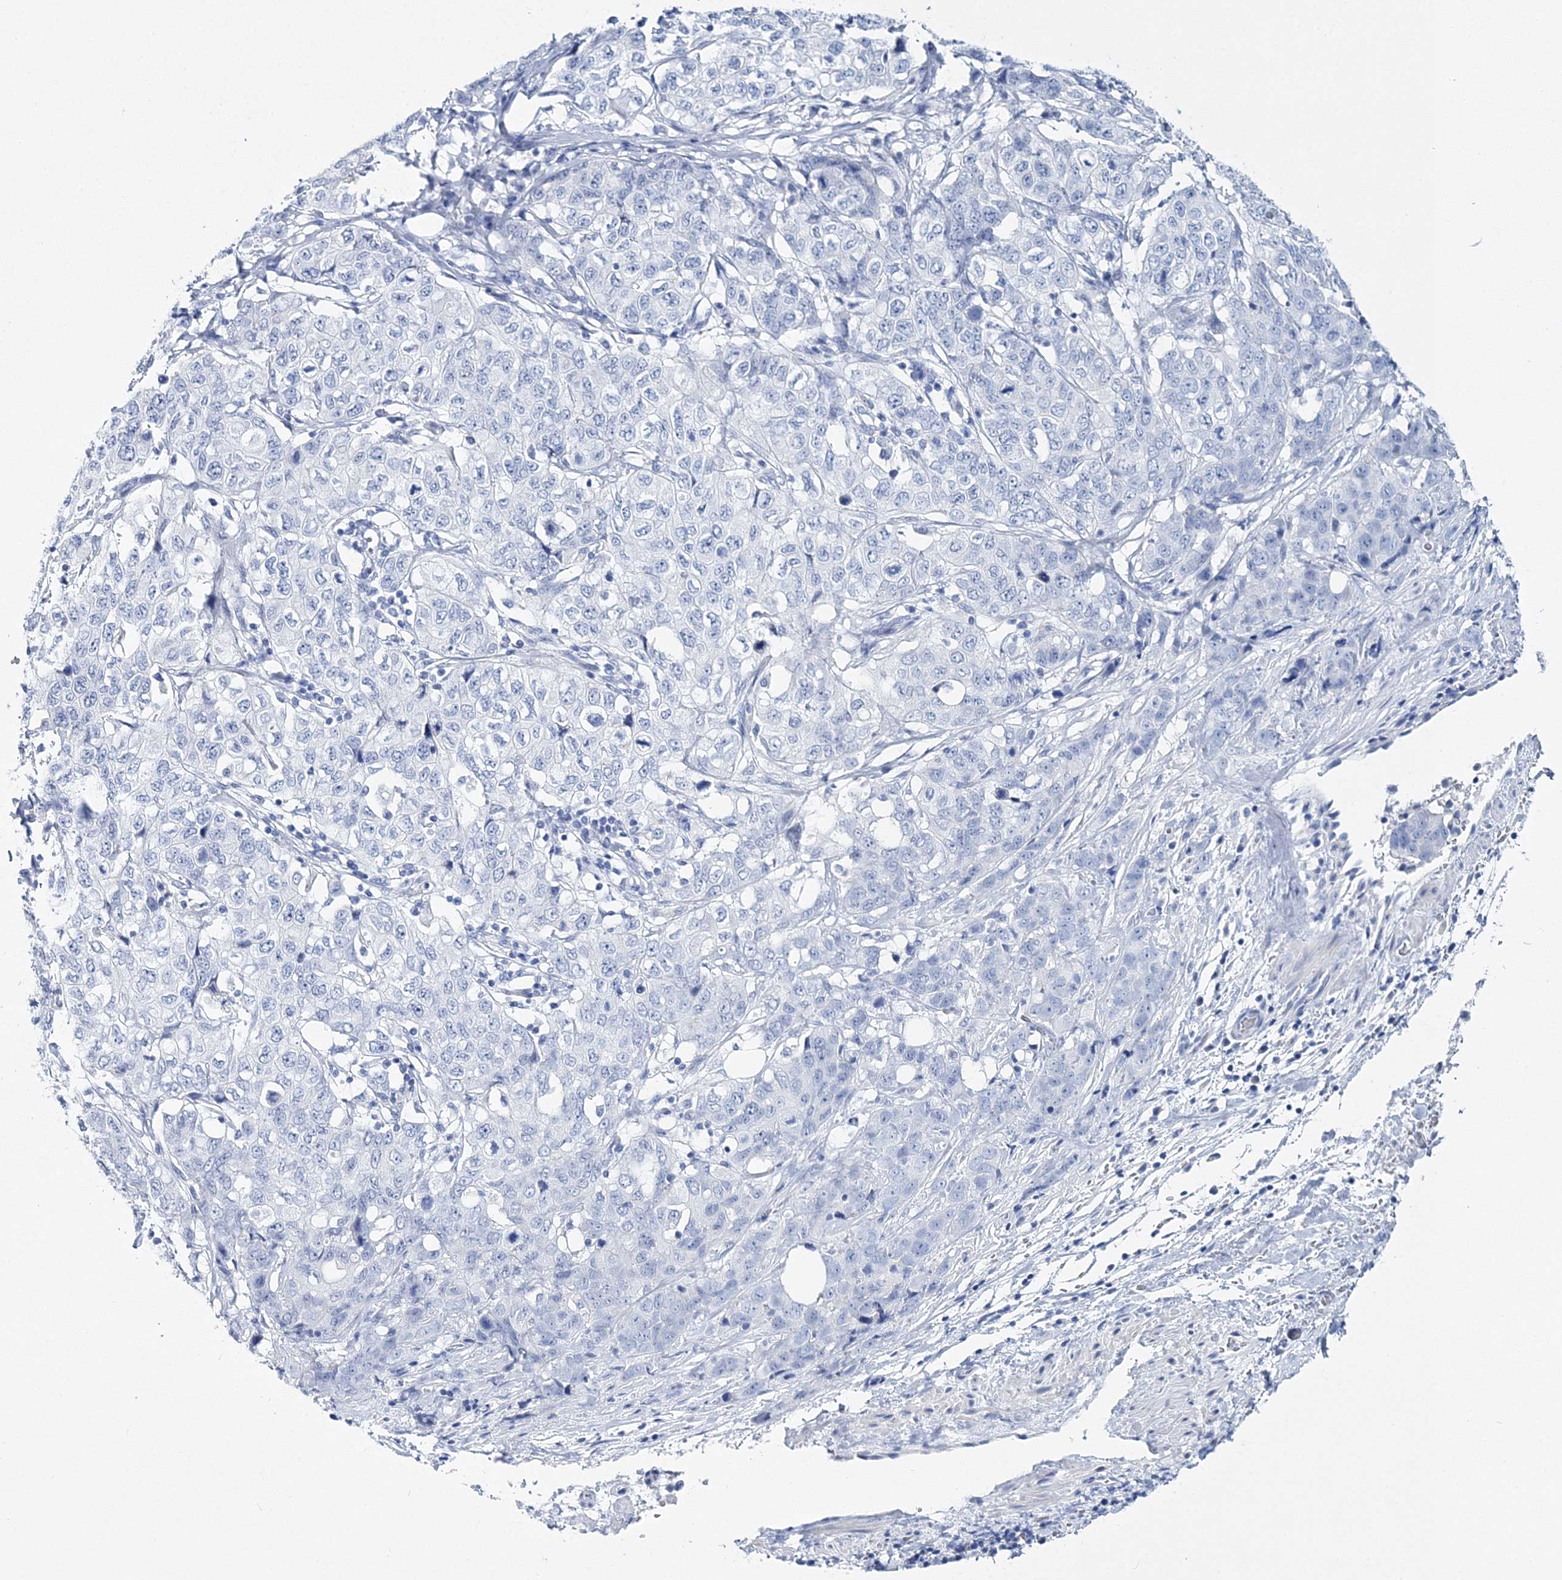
{"staining": {"intensity": "negative", "quantity": "none", "location": "none"}, "tissue": "stomach cancer", "cell_type": "Tumor cells", "image_type": "cancer", "snomed": [{"axis": "morphology", "description": "Adenocarcinoma, NOS"}, {"axis": "topography", "description": "Stomach"}], "caption": "An IHC photomicrograph of stomach cancer (adenocarcinoma) is shown. There is no staining in tumor cells of stomach cancer (adenocarcinoma).", "gene": "MYOZ2", "patient": {"sex": "male", "age": 48}}